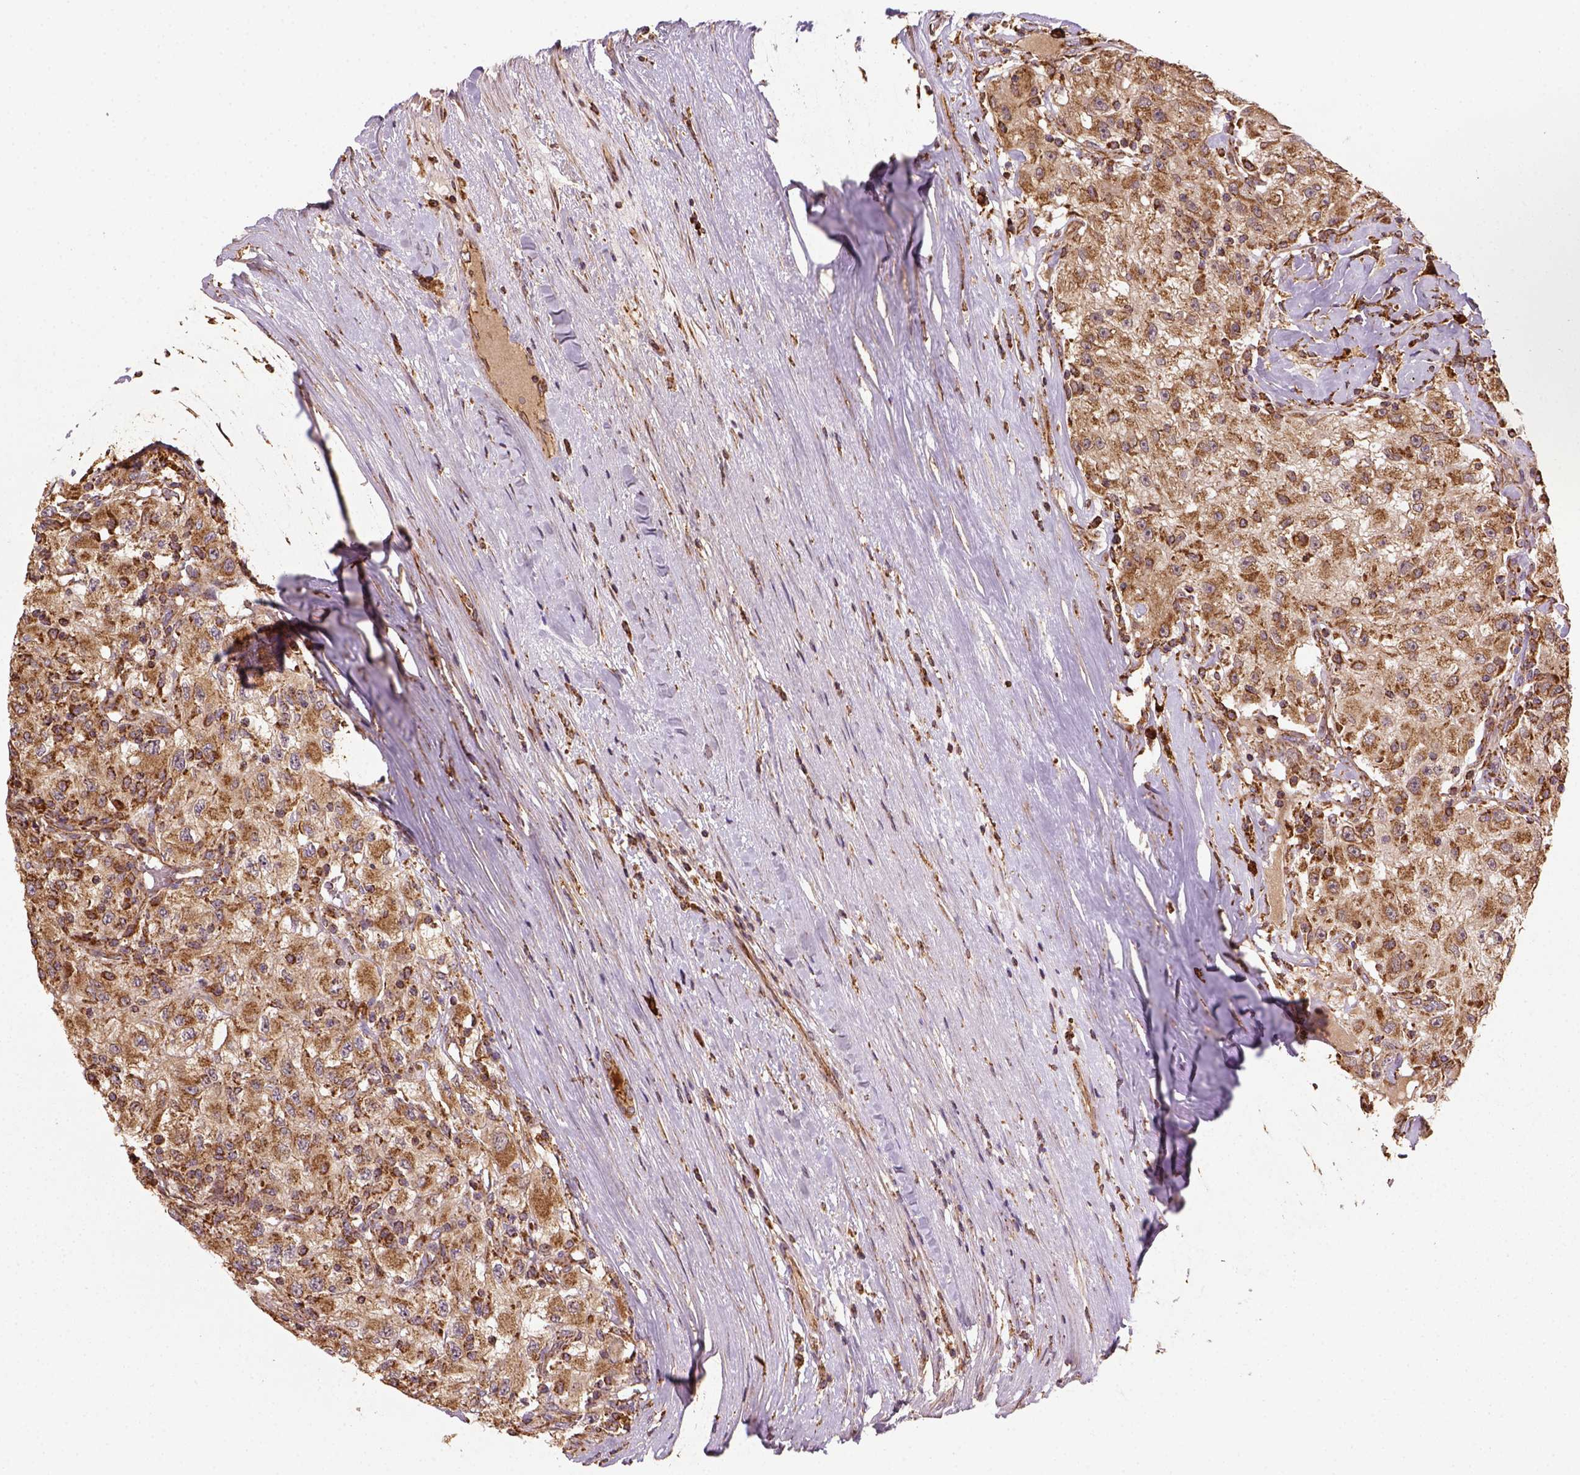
{"staining": {"intensity": "moderate", "quantity": ">75%", "location": "cytoplasmic/membranous"}, "tissue": "renal cancer", "cell_type": "Tumor cells", "image_type": "cancer", "snomed": [{"axis": "morphology", "description": "Adenocarcinoma, NOS"}, {"axis": "topography", "description": "Kidney"}], "caption": "The image shows staining of adenocarcinoma (renal), revealing moderate cytoplasmic/membranous protein staining (brown color) within tumor cells. (DAB IHC, brown staining for protein, blue staining for nuclei).", "gene": "MAPK8IP3", "patient": {"sex": "female", "age": 67}}